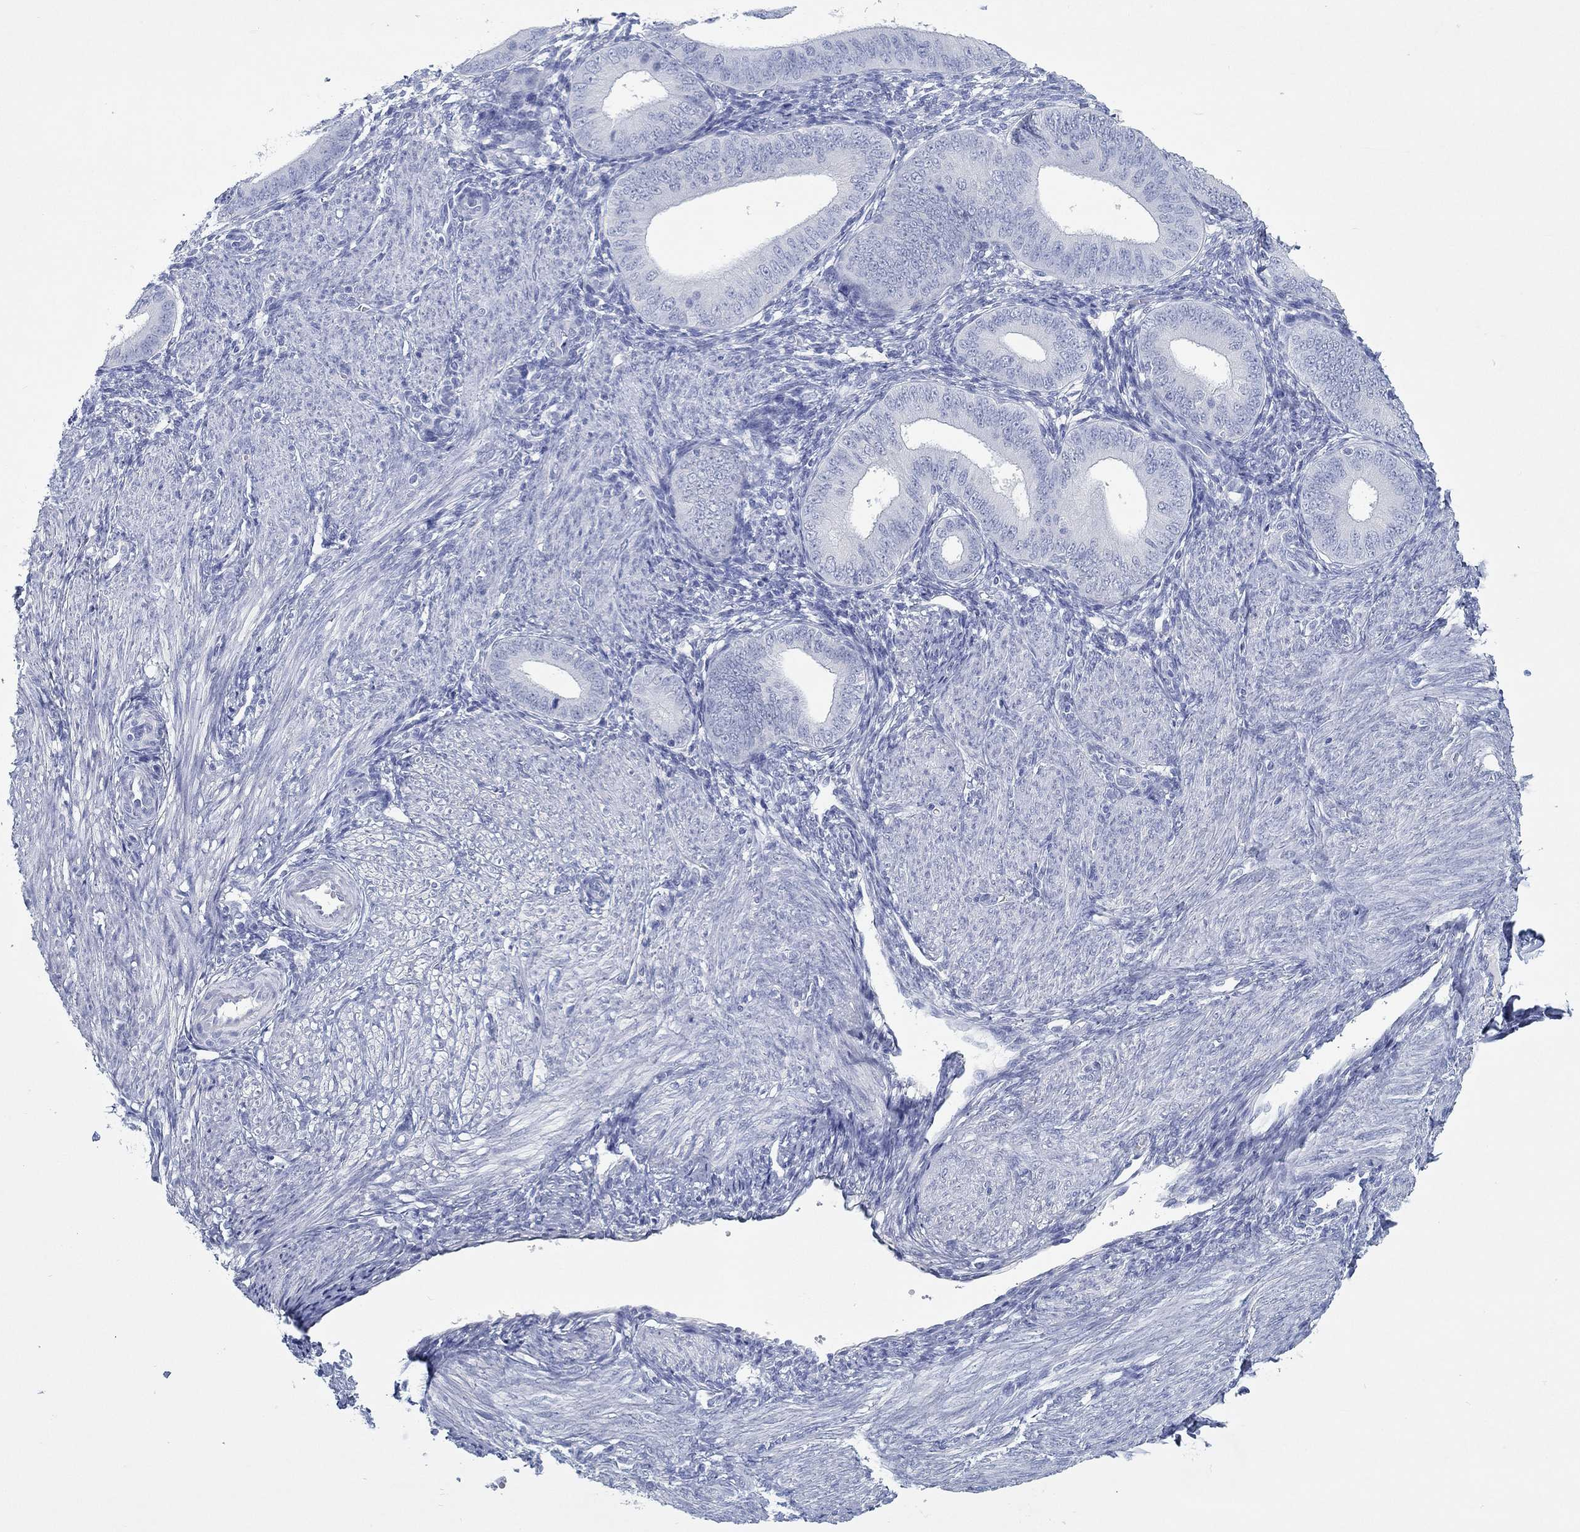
{"staining": {"intensity": "negative", "quantity": "none", "location": "none"}, "tissue": "endometrium", "cell_type": "Cells in endometrial stroma", "image_type": "normal", "snomed": [{"axis": "morphology", "description": "Normal tissue, NOS"}, {"axis": "topography", "description": "Endometrium"}], "caption": "DAB (3,3'-diaminobenzidine) immunohistochemical staining of unremarkable endometrium demonstrates no significant positivity in cells in endometrial stroma. (Stains: DAB IHC with hematoxylin counter stain, Microscopy: brightfield microscopy at high magnification).", "gene": "PAX9", "patient": {"sex": "female", "age": 39}}